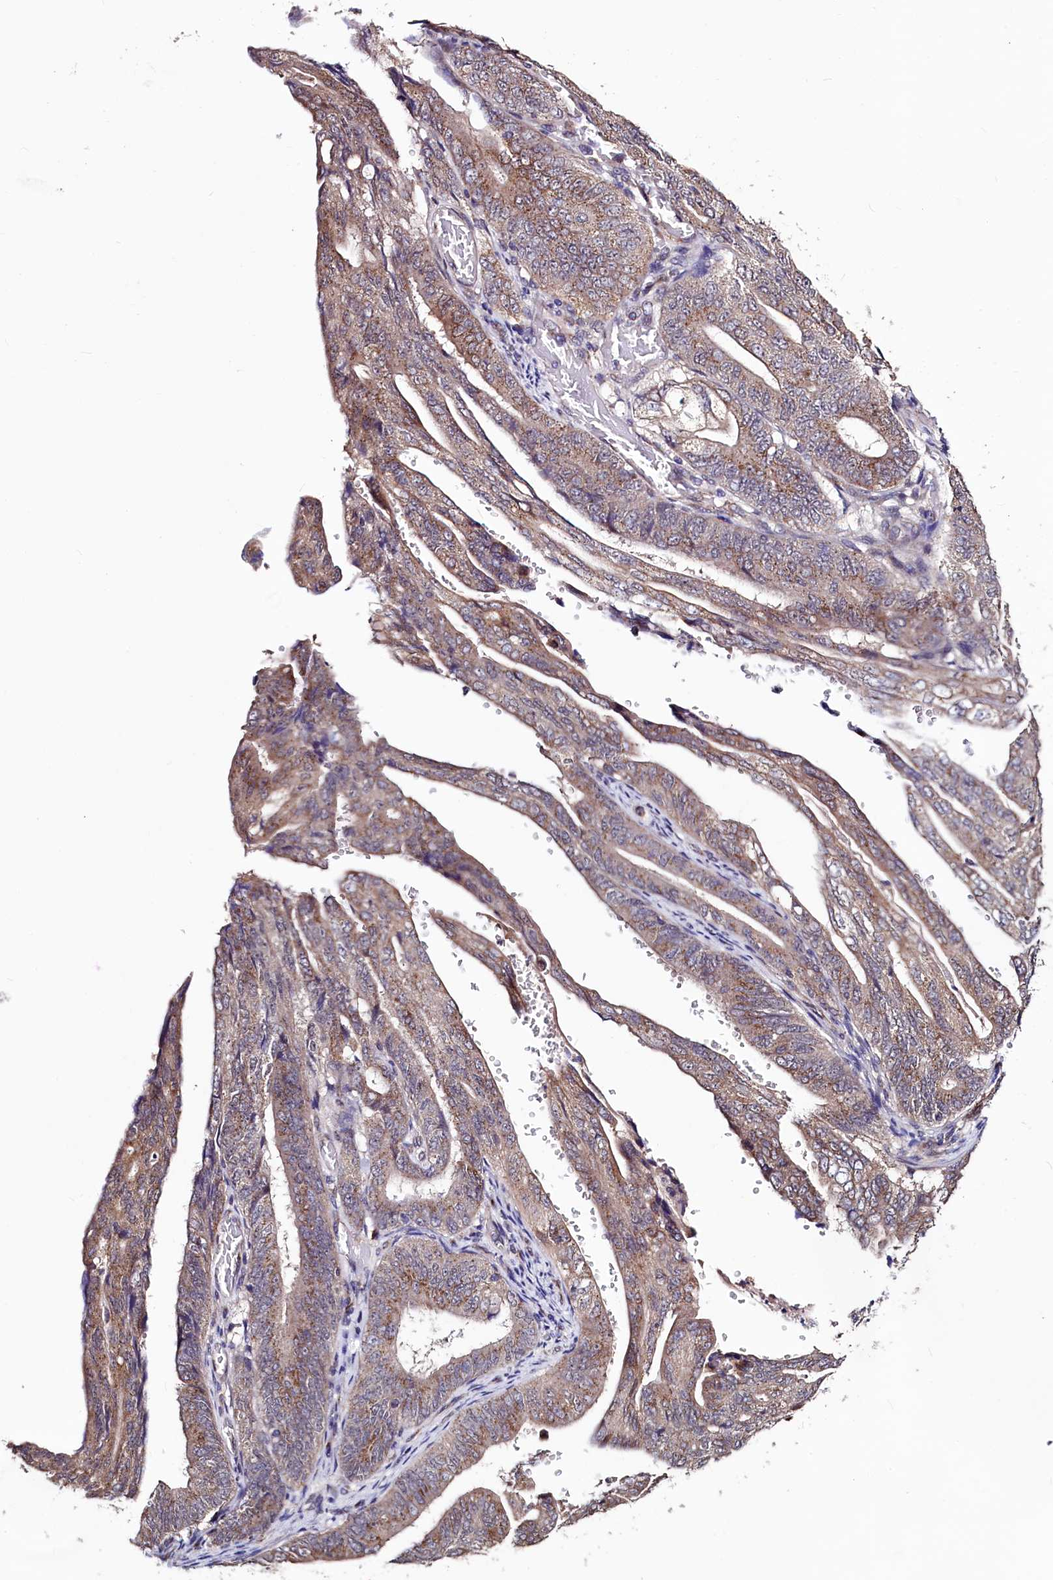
{"staining": {"intensity": "moderate", "quantity": ">75%", "location": "cytoplasmic/membranous"}, "tissue": "stomach cancer", "cell_type": "Tumor cells", "image_type": "cancer", "snomed": [{"axis": "morphology", "description": "Adenocarcinoma, NOS"}, {"axis": "topography", "description": "Stomach"}], "caption": "Immunohistochemical staining of stomach cancer demonstrates medium levels of moderate cytoplasmic/membranous expression in about >75% of tumor cells.", "gene": "SEC24C", "patient": {"sex": "female", "age": 73}}